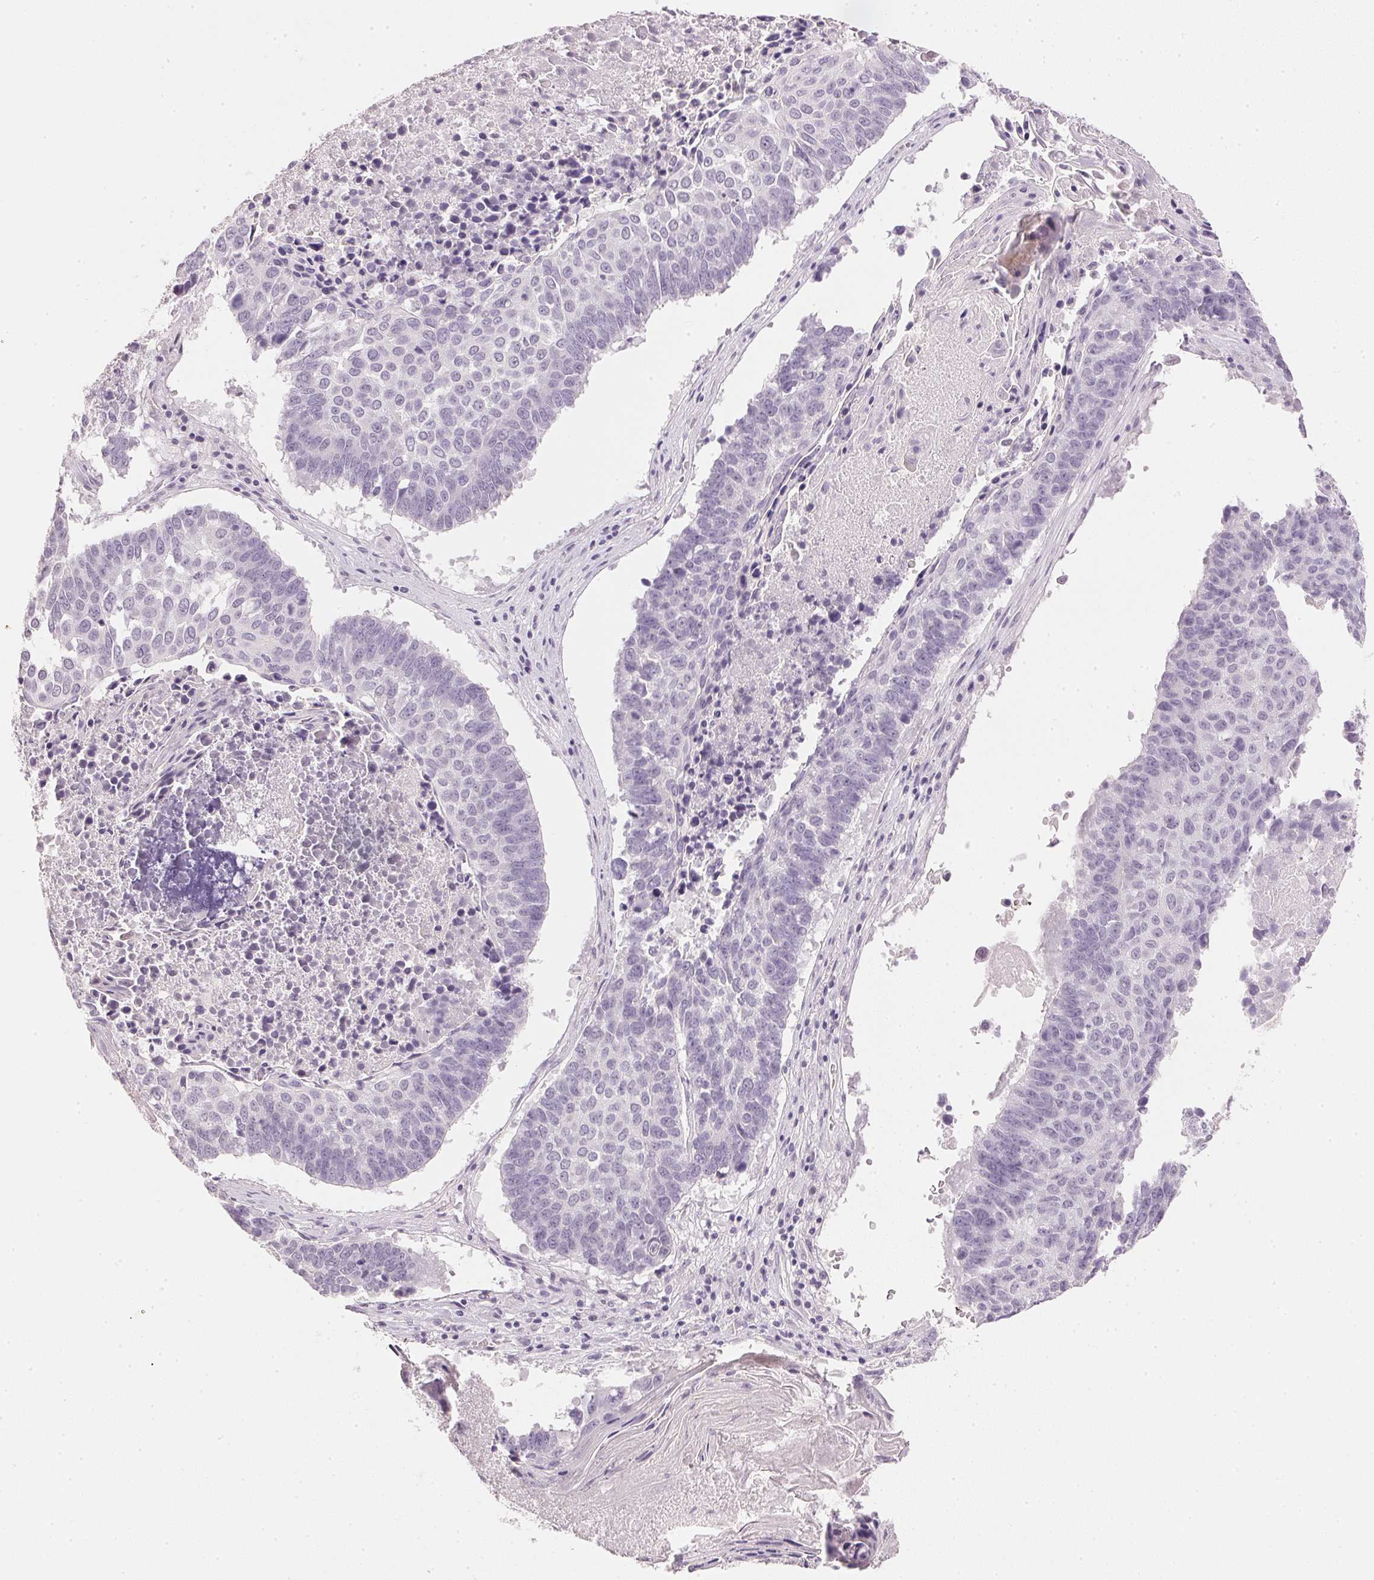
{"staining": {"intensity": "negative", "quantity": "none", "location": "none"}, "tissue": "lung cancer", "cell_type": "Tumor cells", "image_type": "cancer", "snomed": [{"axis": "morphology", "description": "Squamous cell carcinoma, NOS"}, {"axis": "topography", "description": "Lung"}], "caption": "An immunohistochemistry image of squamous cell carcinoma (lung) is shown. There is no staining in tumor cells of squamous cell carcinoma (lung).", "gene": "IGFBP1", "patient": {"sex": "male", "age": 73}}